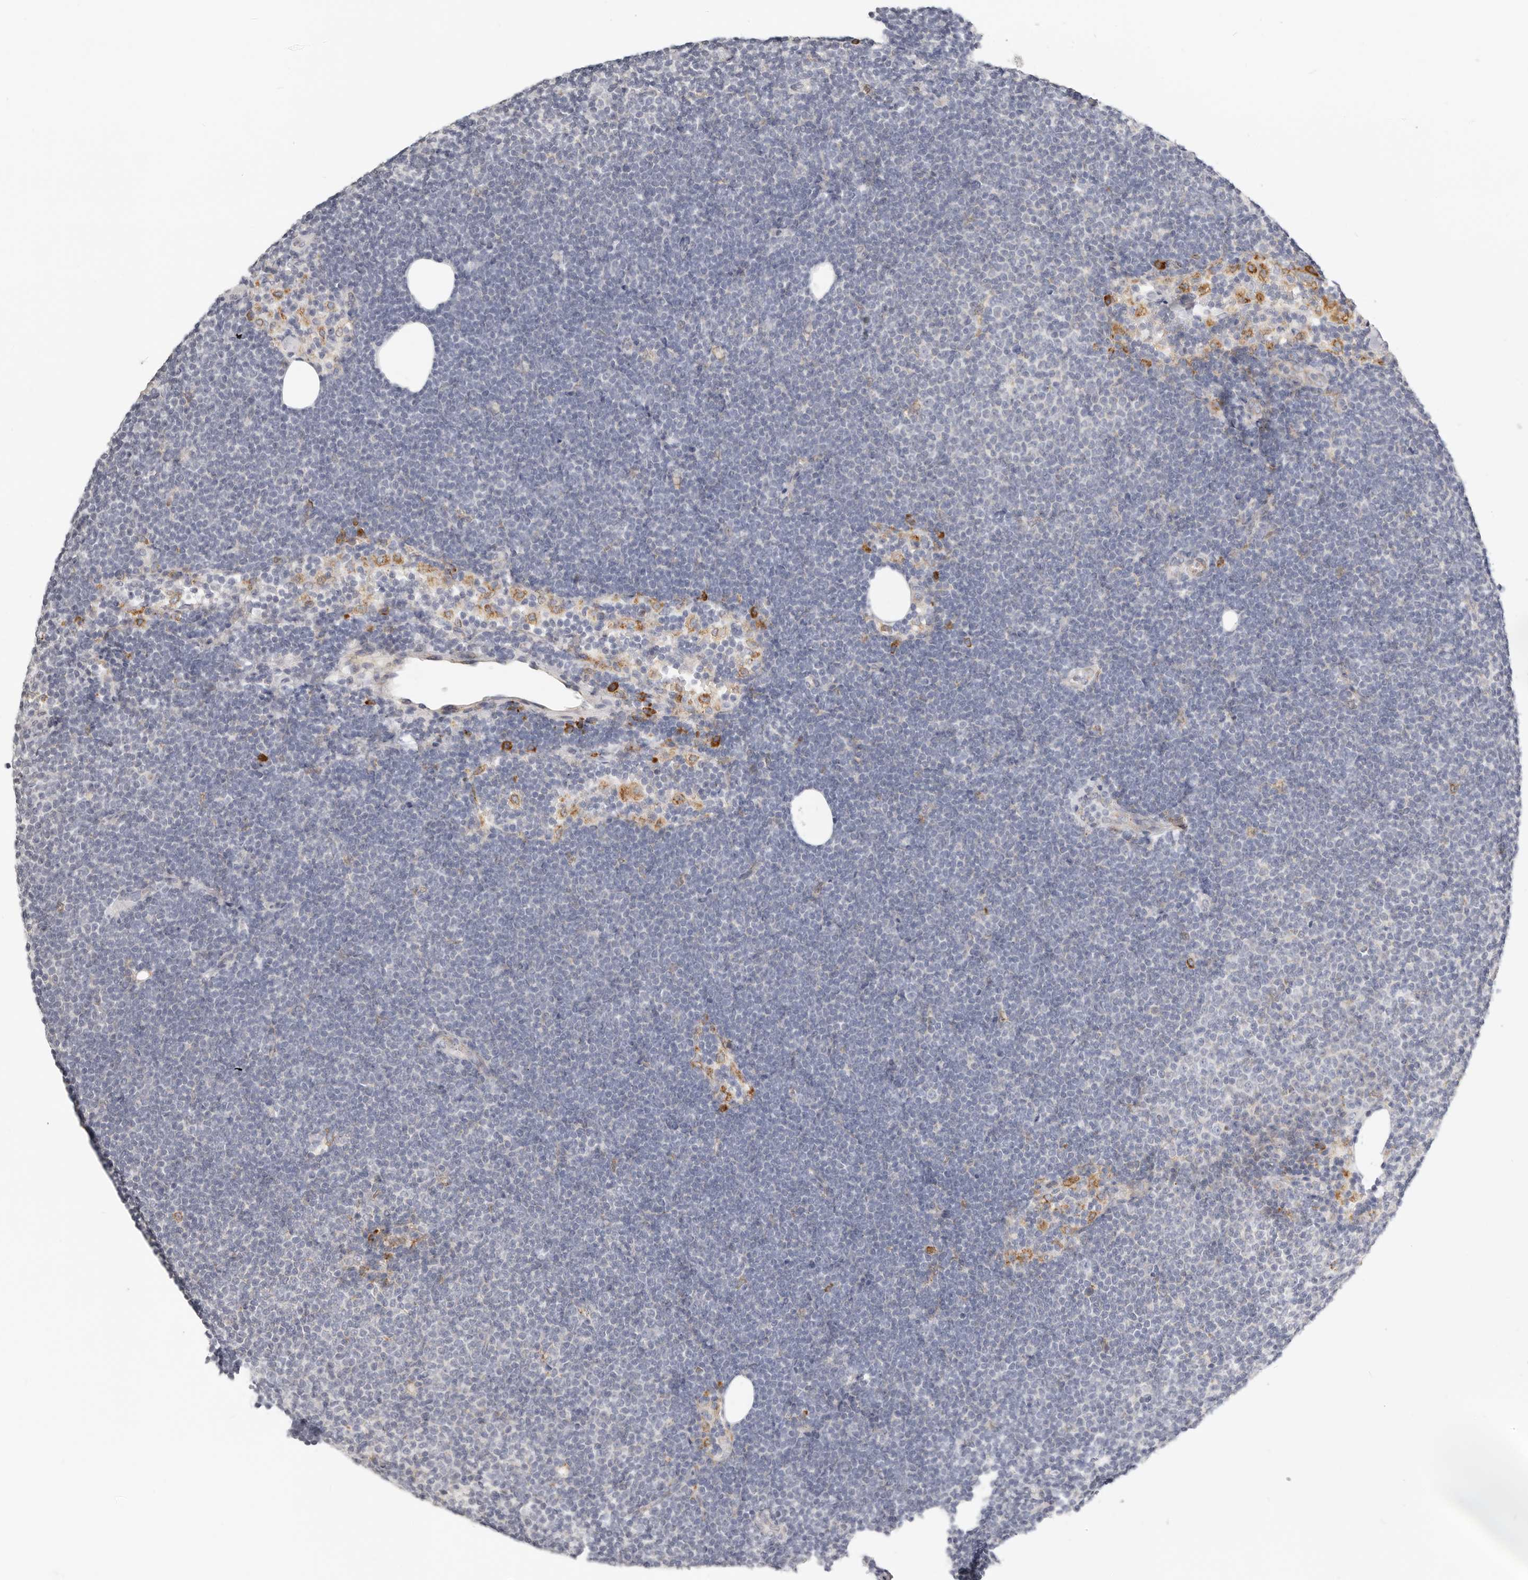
{"staining": {"intensity": "negative", "quantity": "none", "location": "none"}, "tissue": "lymphoma", "cell_type": "Tumor cells", "image_type": "cancer", "snomed": [{"axis": "morphology", "description": "Malignant lymphoma, non-Hodgkin's type, Low grade"}, {"axis": "topography", "description": "Lymph node"}], "caption": "The photomicrograph exhibits no significant positivity in tumor cells of low-grade malignant lymphoma, non-Hodgkin's type. The staining was performed using DAB (3,3'-diaminobenzidine) to visualize the protein expression in brown, while the nuclei were stained in blue with hematoxylin (Magnification: 20x).", "gene": "IL32", "patient": {"sex": "female", "age": 53}}